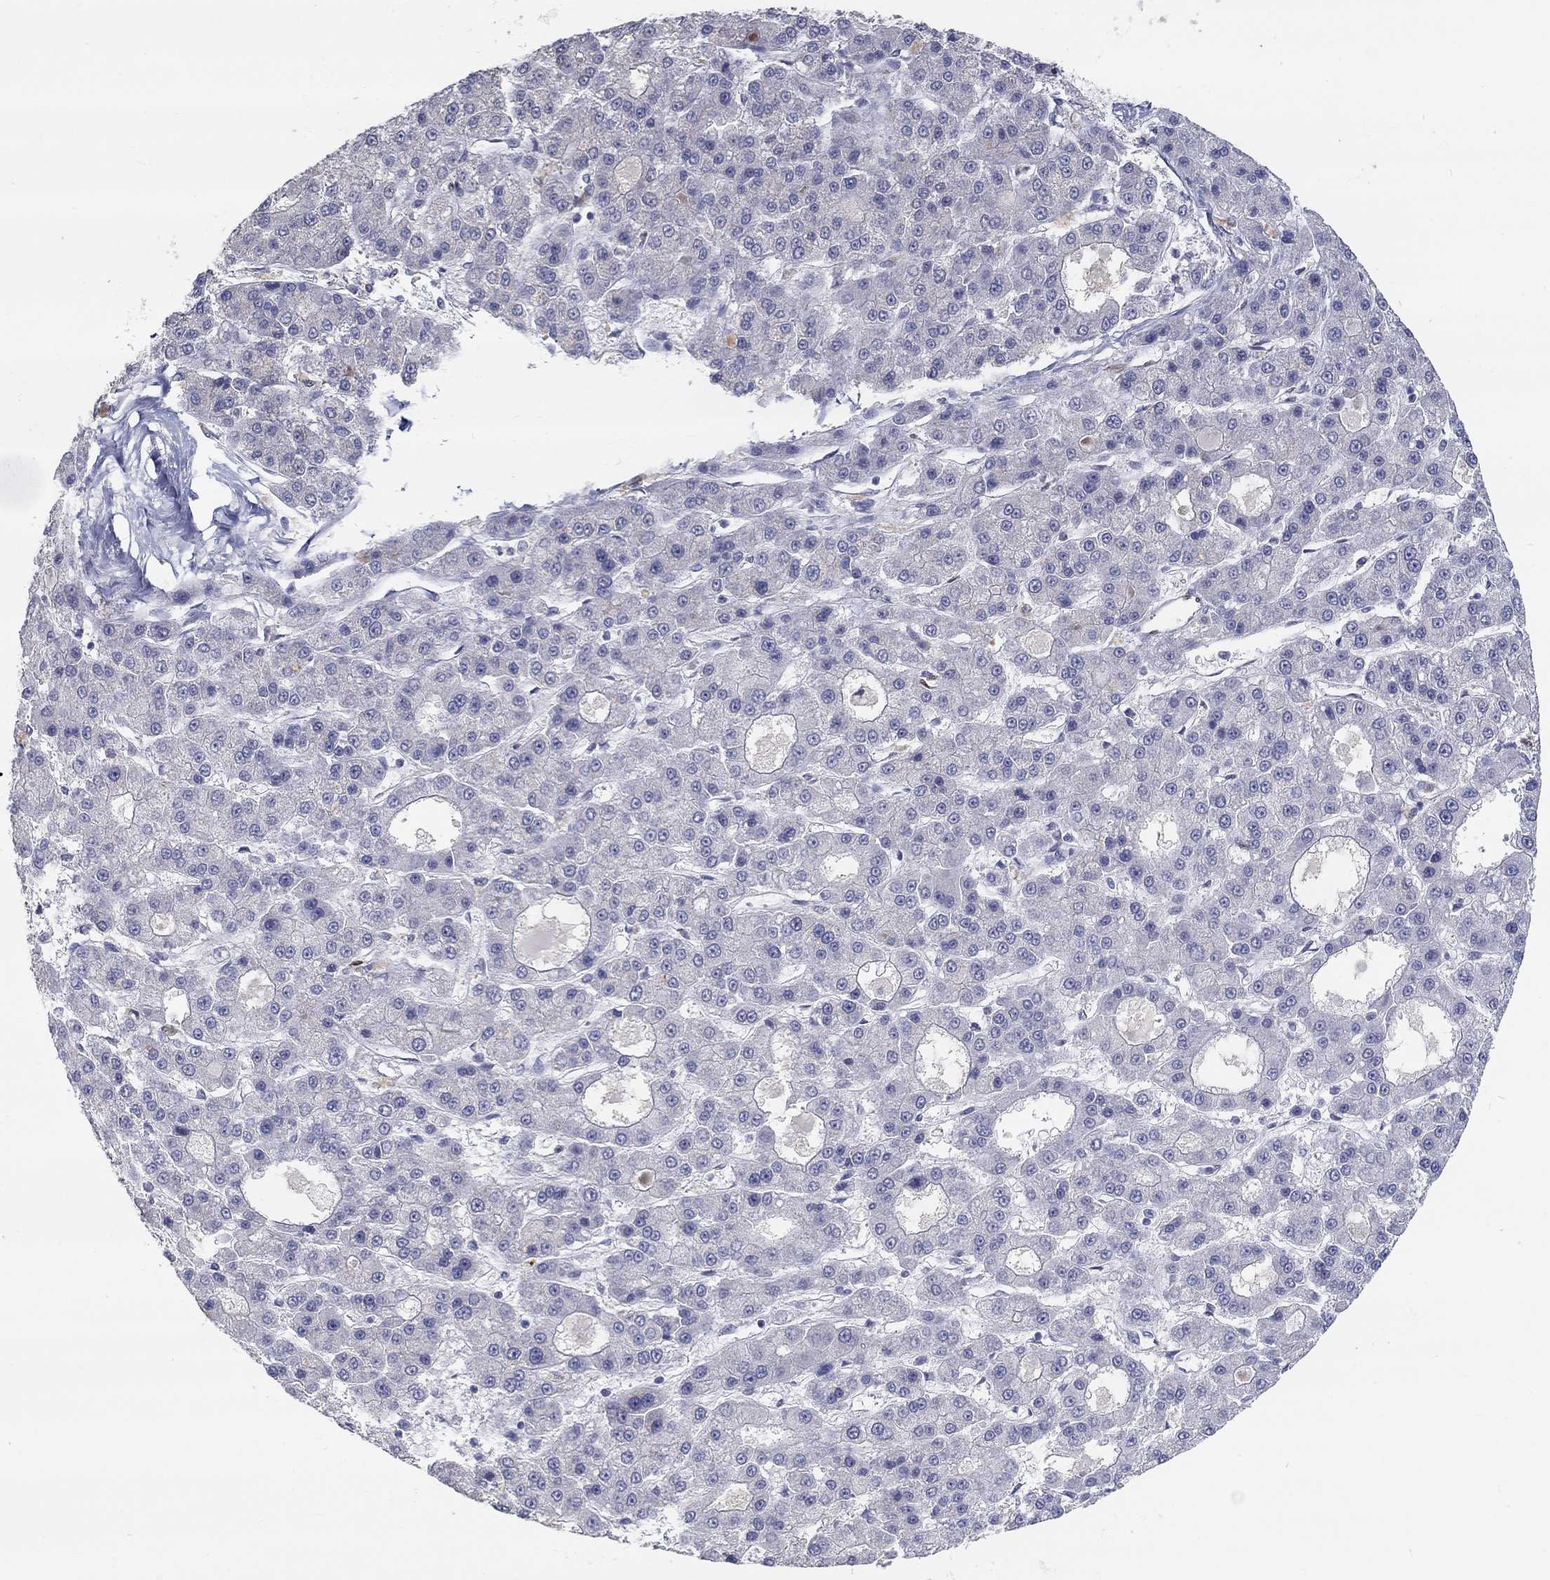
{"staining": {"intensity": "negative", "quantity": "none", "location": "none"}, "tissue": "liver cancer", "cell_type": "Tumor cells", "image_type": "cancer", "snomed": [{"axis": "morphology", "description": "Carcinoma, Hepatocellular, NOS"}, {"axis": "topography", "description": "Liver"}], "caption": "This is an immunohistochemistry image of human liver cancer (hepatocellular carcinoma). There is no expression in tumor cells.", "gene": "FGF2", "patient": {"sex": "male", "age": 70}}